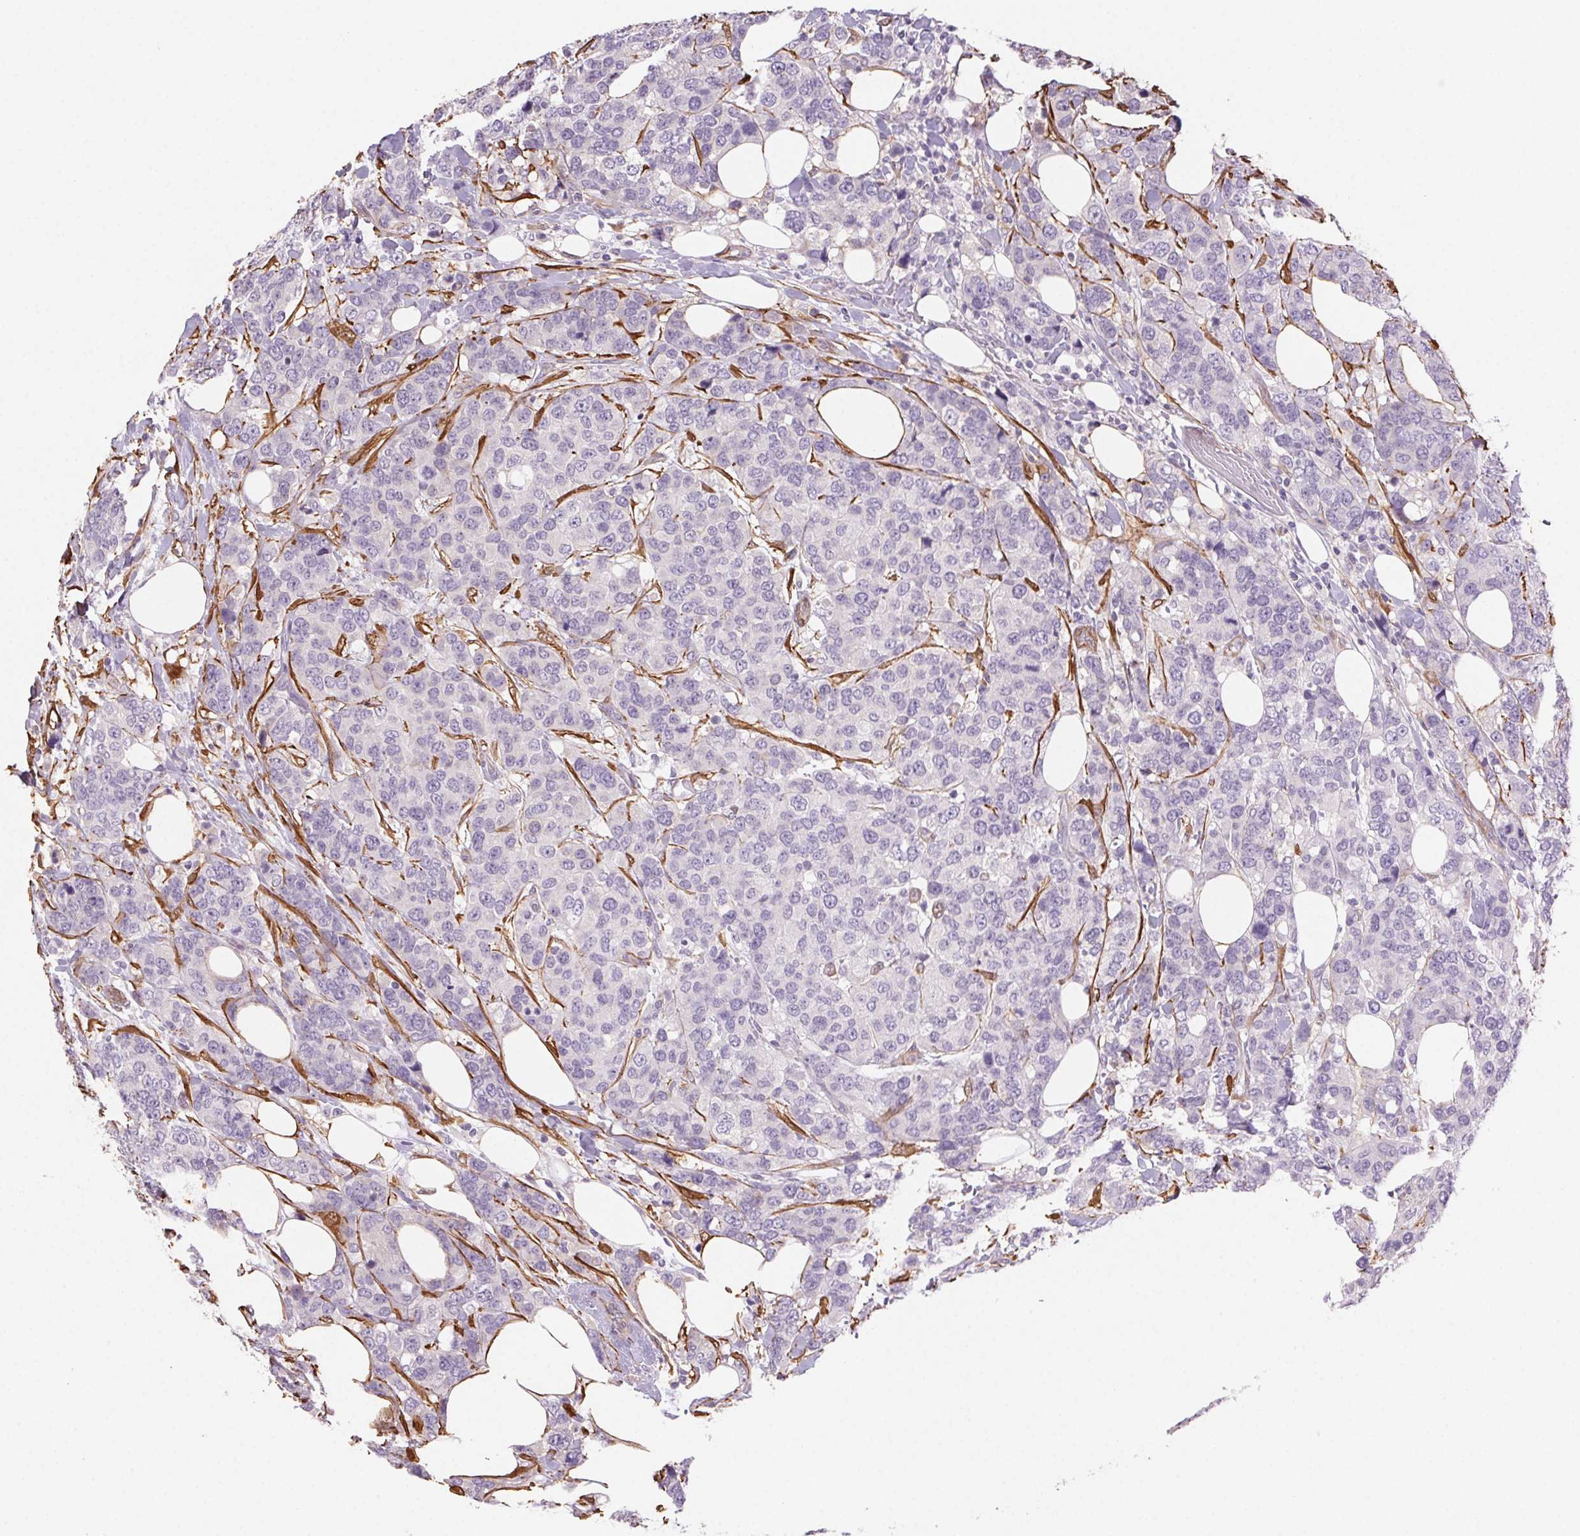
{"staining": {"intensity": "negative", "quantity": "none", "location": "none"}, "tissue": "breast cancer", "cell_type": "Tumor cells", "image_type": "cancer", "snomed": [{"axis": "morphology", "description": "Lobular carcinoma"}, {"axis": "topography", "description": "Breast"}], "caption": "Immunohistochemical staining of human breast lobular carcinoma demonstrates no significant expression in tumor cells.", "gene": "GPX8", "patient": {"sex": "female", "age": 59}}